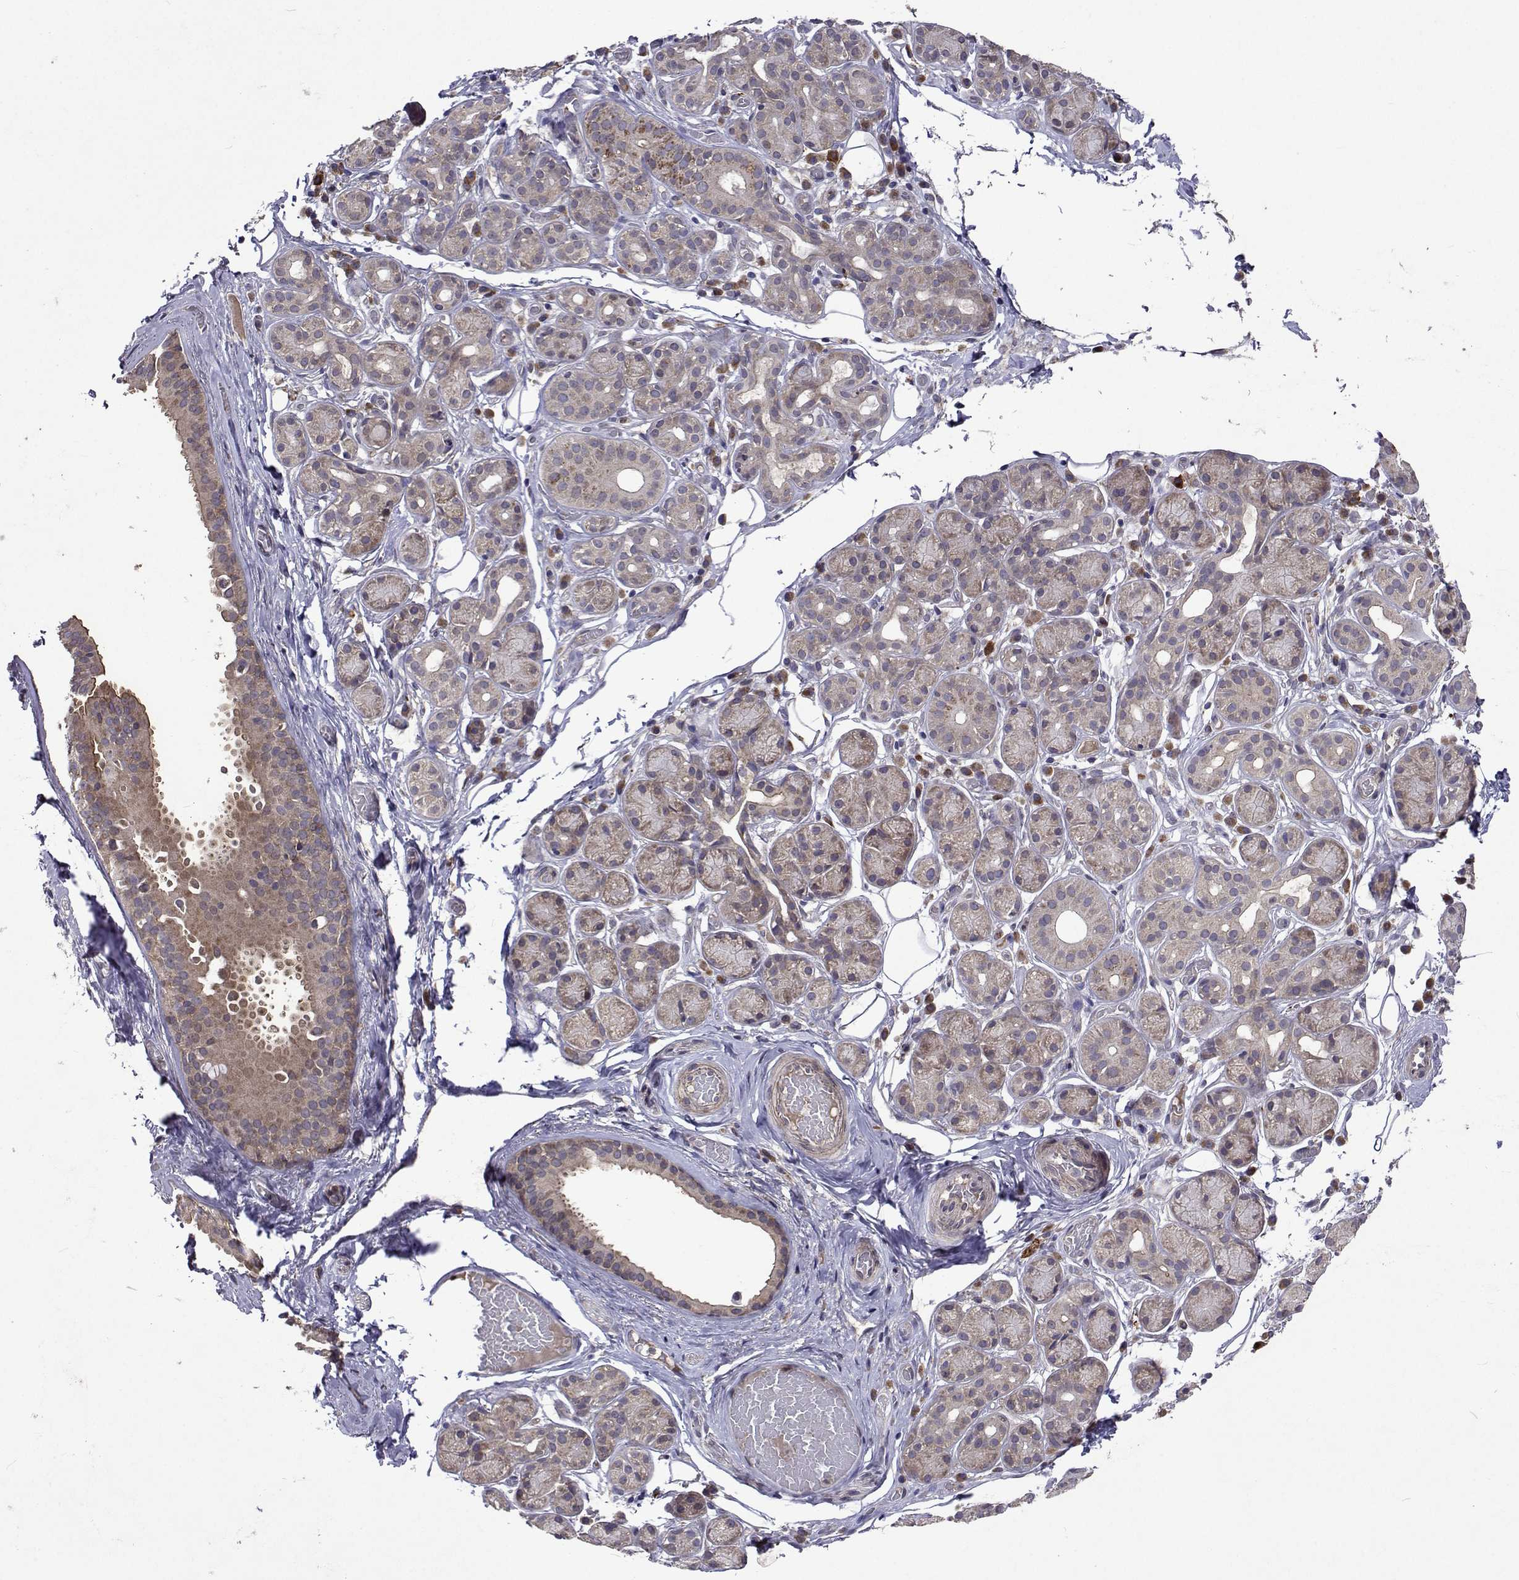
{"staining": {"intensity": "negative", "quantity": "none", "location": "none"}, "tissue": "salivary gland", "cell_type": "Glandular cells", "image_type": "normal", "snomed": [{"axis": "morphology", "description": "Normal tissue, NOS"}, {"axis": "topography", "description": "Salivary gland"}, {"axis": "topography", "description": "Peripheral nerve tissue"}], "caption": "Immunohistochemistry (IHC) image of normal salivary gland: human salivary gland stained with DAB reveals no significant protein positivity in glandular cells. Nuclei are stained in blue.", "gene": "TARBP2", "patient": {"sex": "male", "age": 71}}